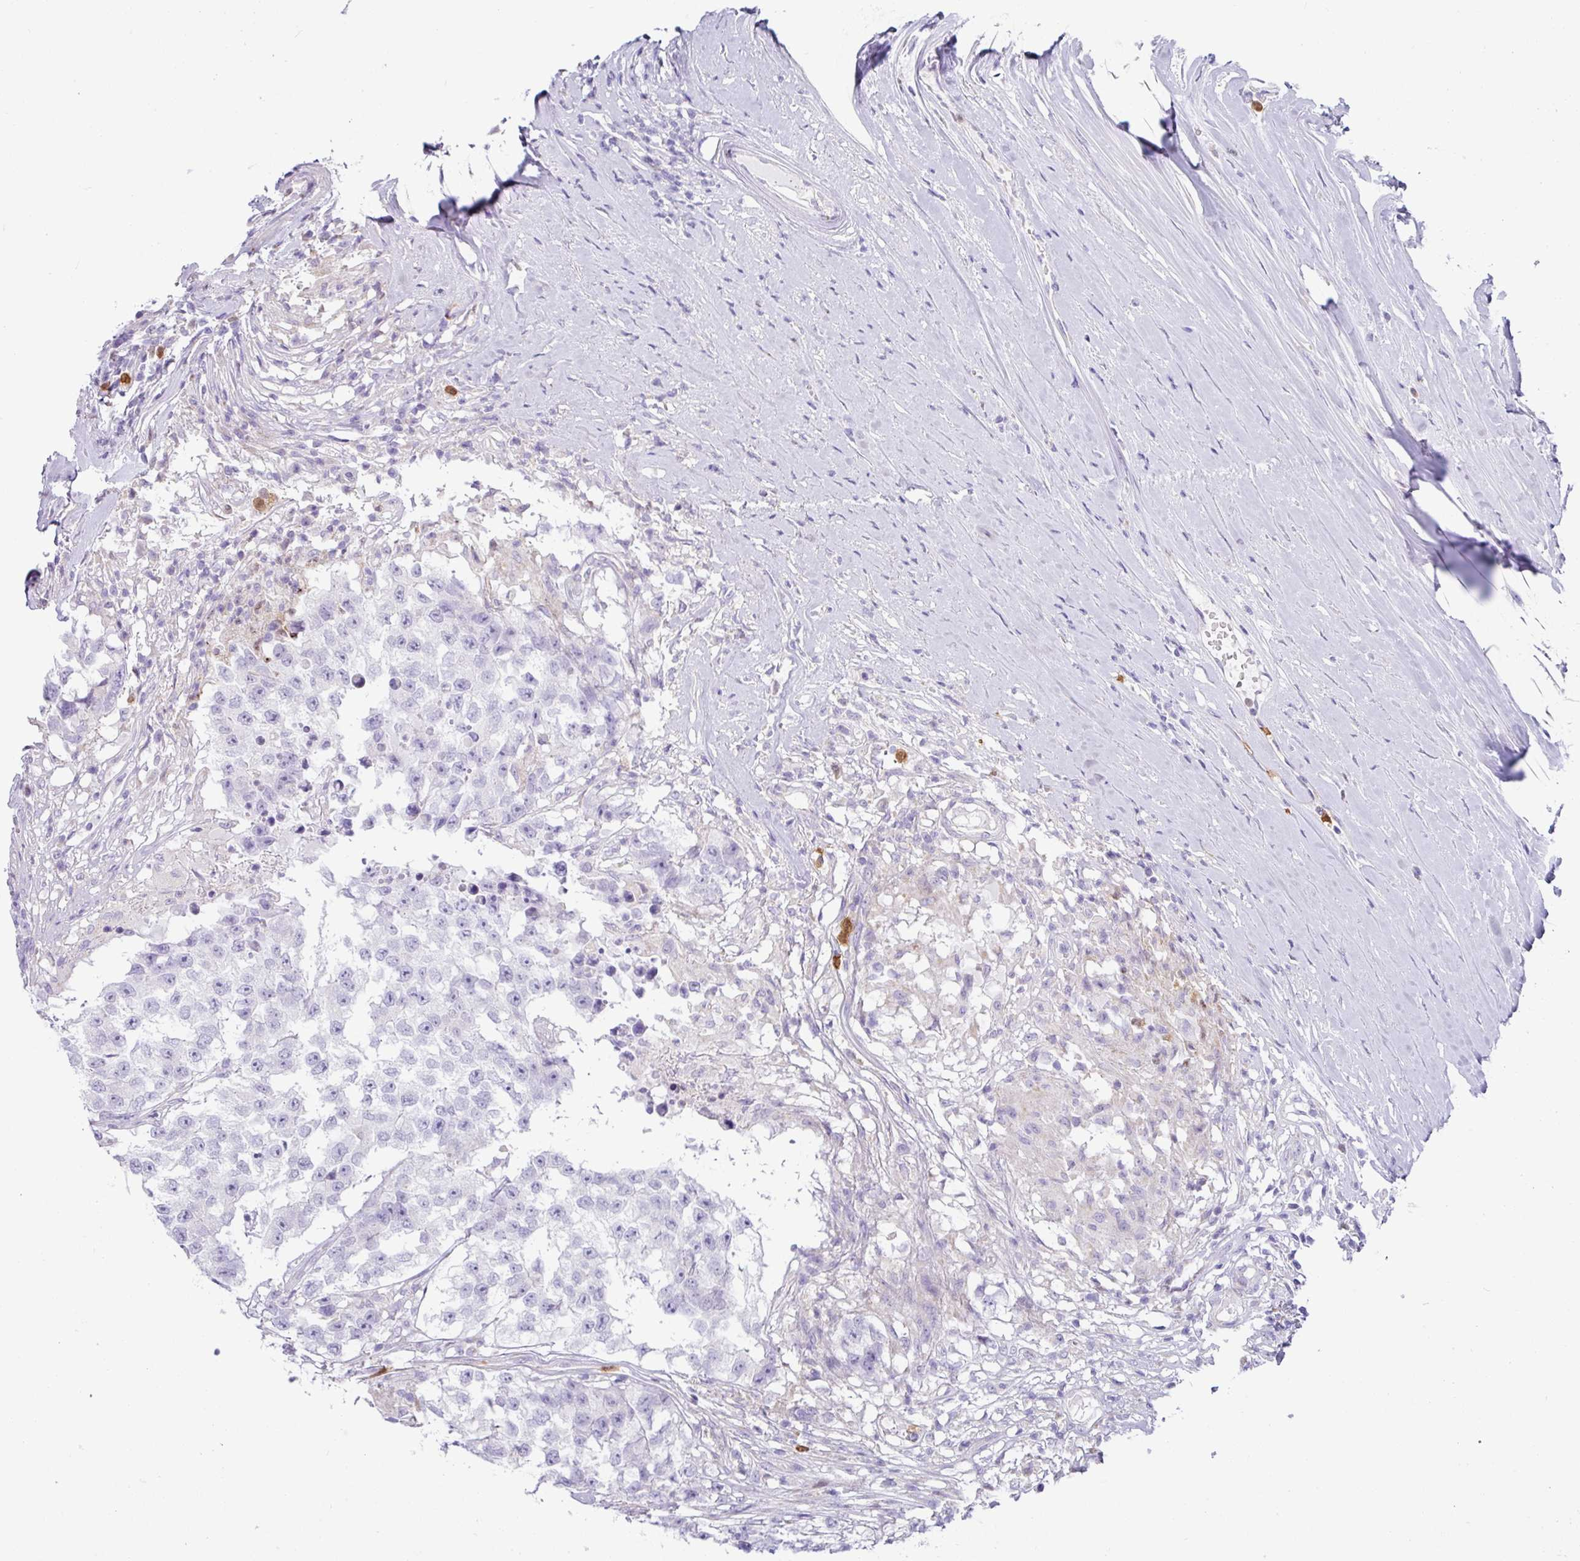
{"staining": {"intensity": "negative", "quantity": "none", "location": "none"}, "tissue": "testis cancer", "cell_type": "Tumor cells", "image_type": "cancer", "snomed": [{"axis": "morphology", "description": "Carcinoma, Embryonal, NOS"}, {"axis": "topography", "description": "Testis"}], "caption": "Human testis cancer stained for a protein using IHC demonstrates no expression in tumor cells.", "gene": "SH2D3C", "patient": {"sex": "male", "age": 83}}